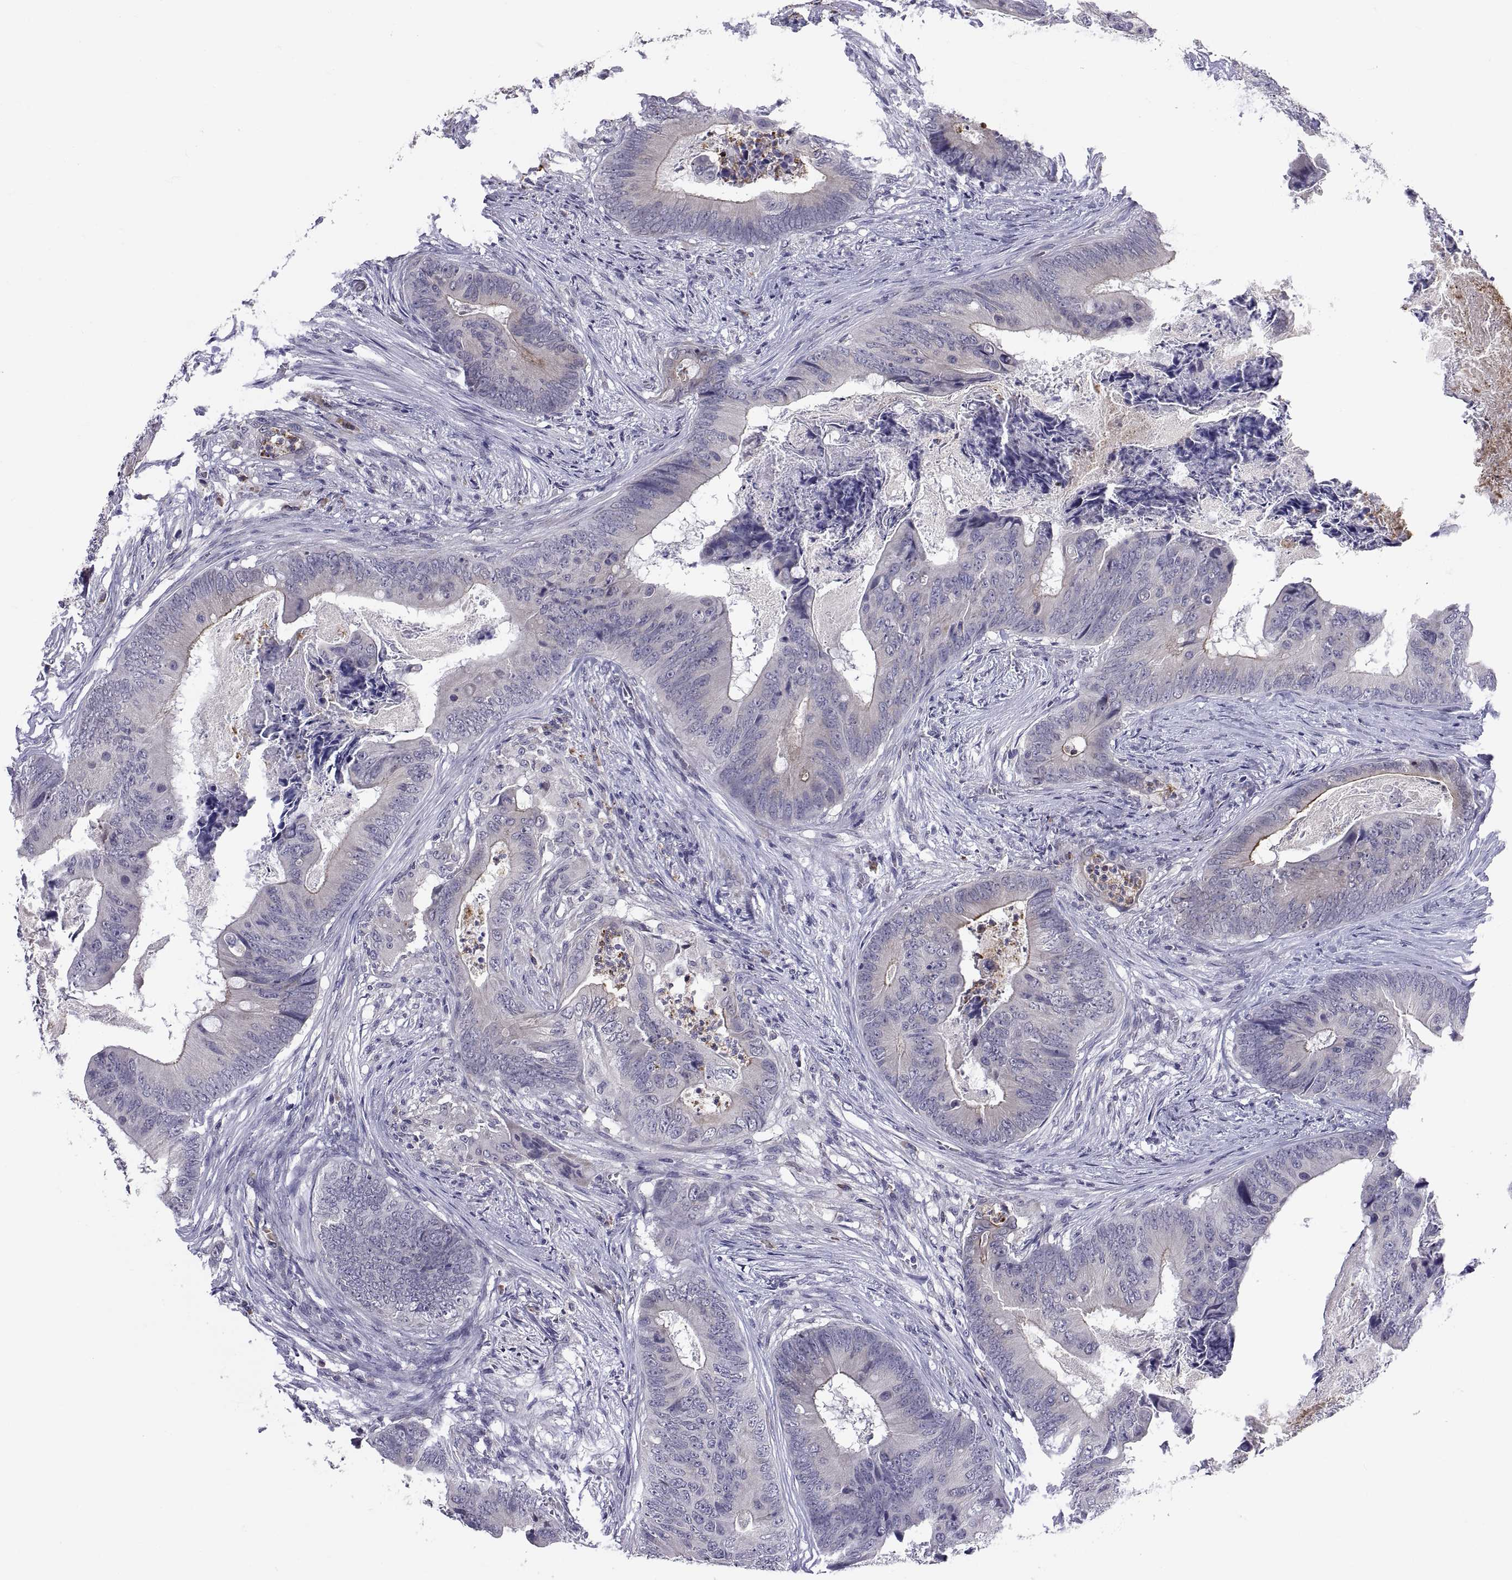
{"staining": {"intensity": "negative", "quantity": "none", "location": "none"}, "tissue": "colorectal cancer", "cell_type": "Tumor cells", "image_type": "cancer", "snomed": [{"axis": "morphology", "description": "Adenocarcinoma, NOS"}, {"axis": "topography", "description": "Colon"}], "caption": "Colorectal cancer (adenocarcinoma) stained for a protein using IHC exhibits no expression tumor cells.", "gene": "PKP1", "patient": {"sex": "male", "age": 84}}